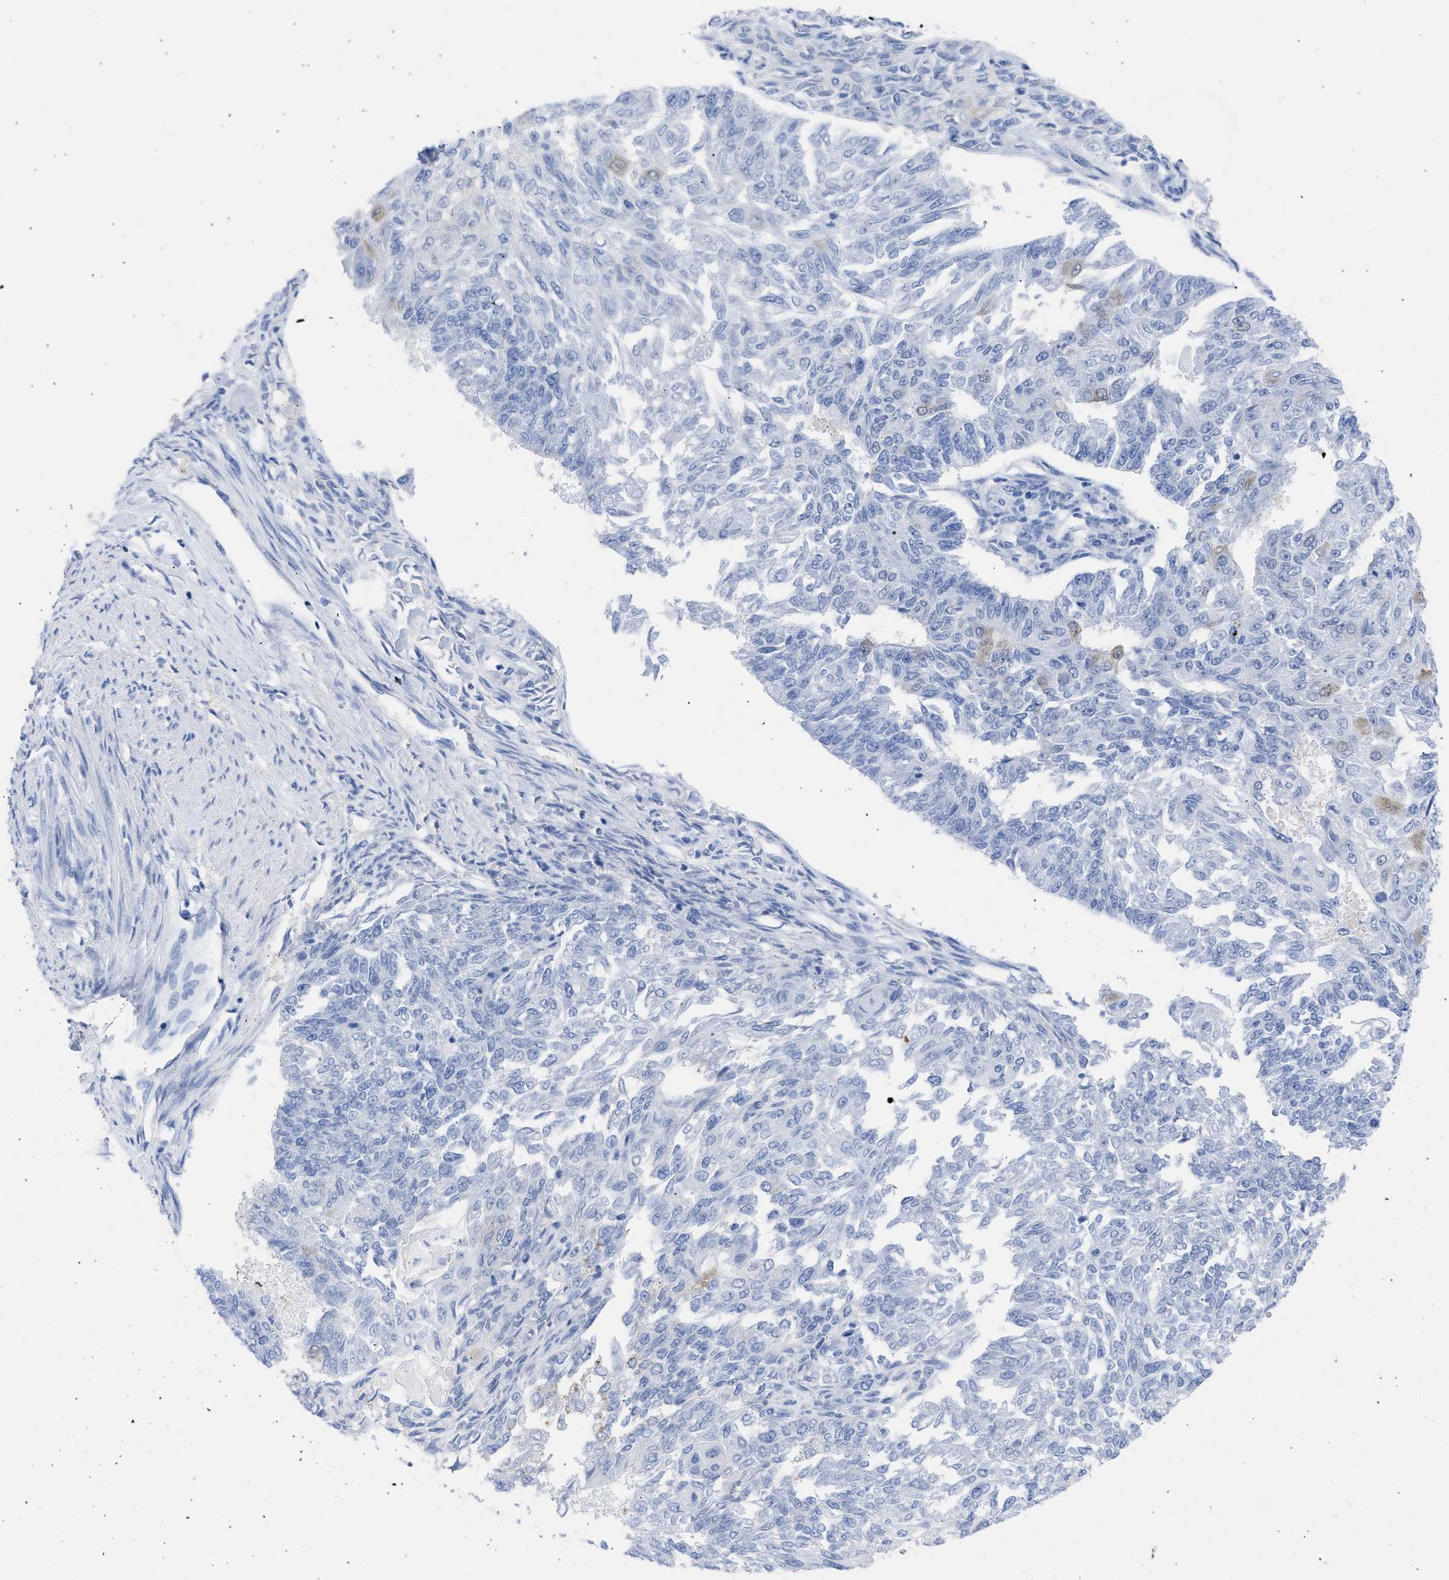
{"staining": {"intensity": "negative", "quantity": "none", "location": "none"}, "tissue": "endometrial cancer", "cell_type": "Tumor cells", "image_type": "cancer", "snomed": [{"axis": "morphology", "description": "Adenocarcinoma, NOS"}, {"axis": "topography", "description": "Endometrium"}], "caption": "Immunohistochemistry (IHC) micrograph of neoplastic tissue: endometrial adenocarcinoma stained with DAB exhibits no significant protein positivity in tumor cells.", "gene": "RSPH1", "patient": {"sex": "female", "age": 32}}